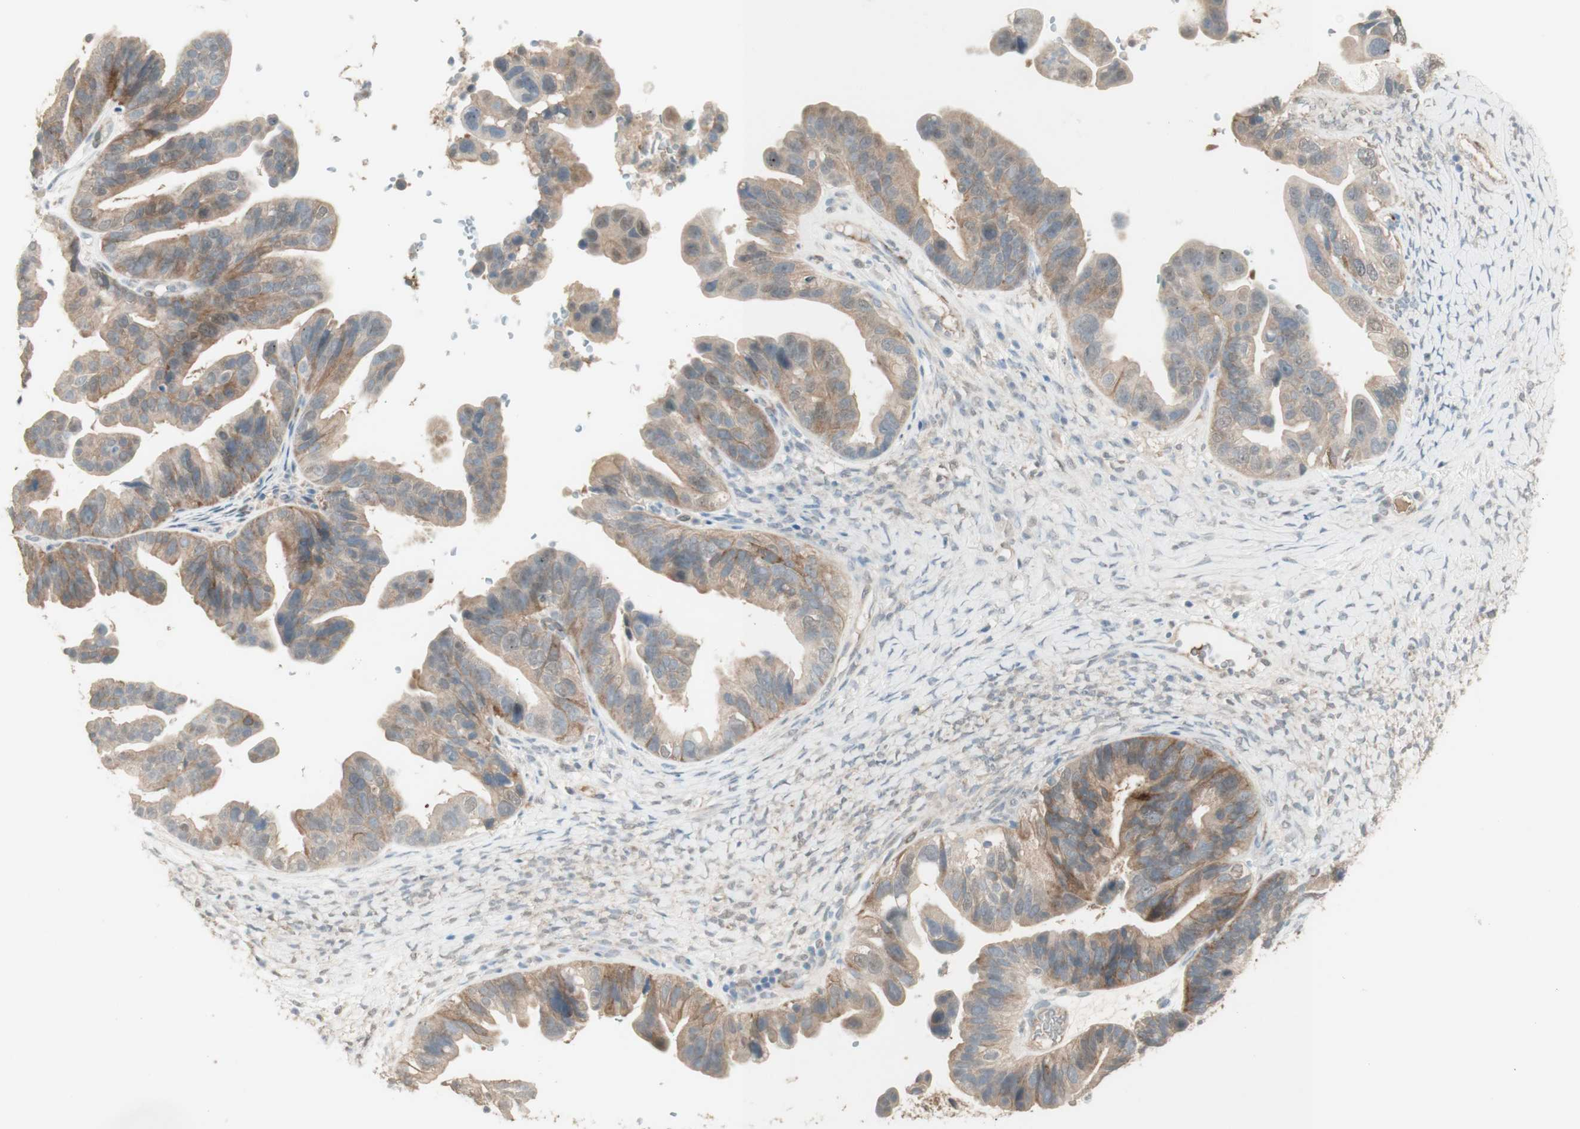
{"staining": {"intensity": "weak", "quantity": ">75%", "location": "cytoplasmic/membranous"}, "tissue": "ovarian cancer", "cell_type": "Tumor cells", "image_type": "cancer", "snomed": [{"axis": "morphology", "description": "Cystadenocarcinoma, serous, NOS"}, {"axis": "topography", "description": "Ovary"}], "caption": "This histopathology image exhibits immunohistochemistry staining of ovarian serous cystadenocarcinoma, with low weak cytoplasmic/membranous staining in approximately >75% of tumor cells.", "gene": "MUC3A", "patient": {"sex": "female", "age": 56}}